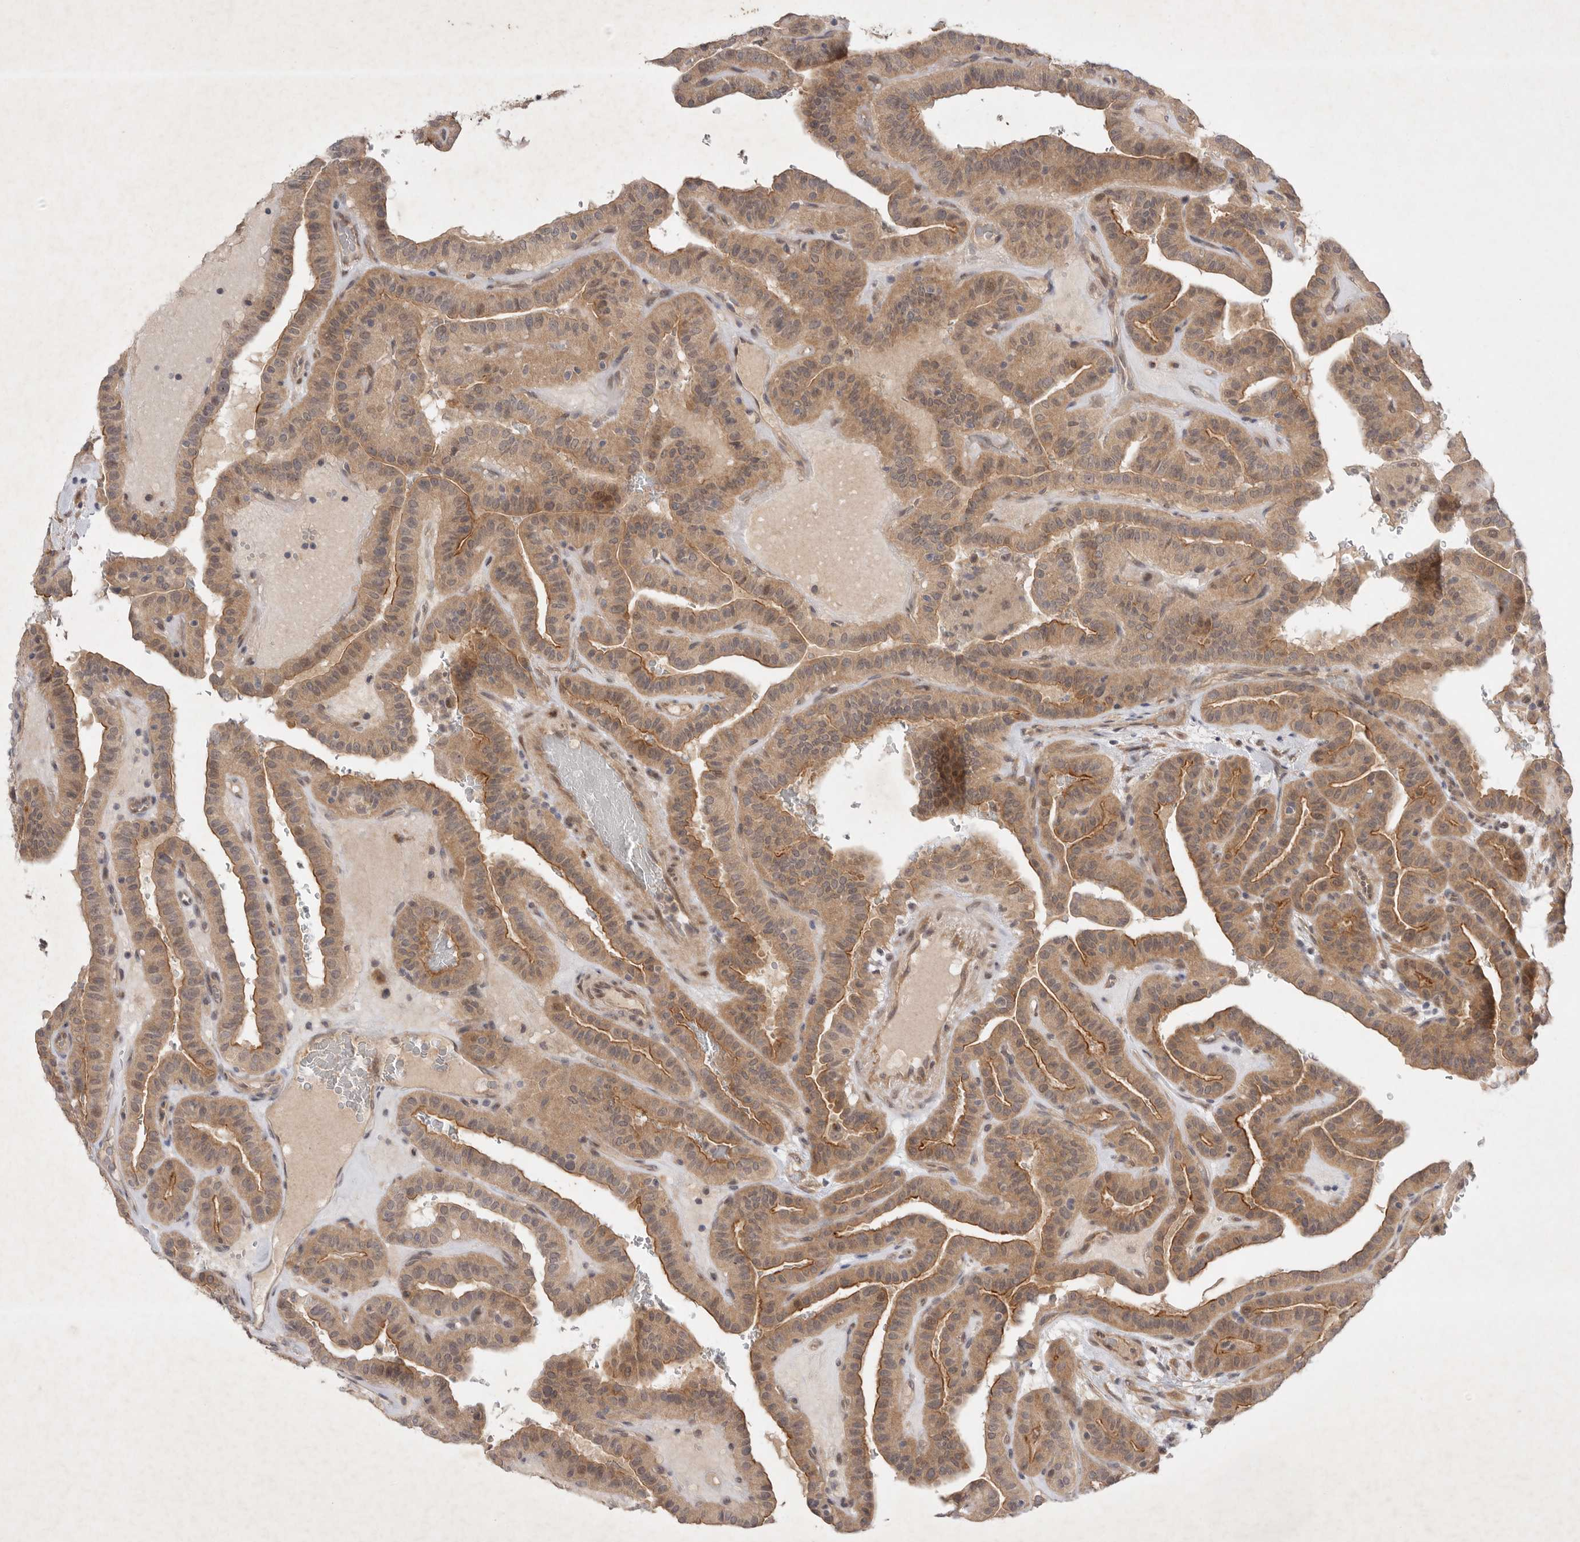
{"staining": {"intensity": "moderate", "quantity": ">75%", "location": "cytoplasmic/membranous"}, "tissue": "thyroid cancer", "cell_type": "Tumor cells", "image_type": "cancer", "snomed": [{"axis": "morphology", "description": "Papillary adenocarcinoma, NOS"}, {"axis": "topography", "description": "Thyroid gland"}], "caption": "Brown immunohistochemical staining in thyroid papillary adenocarcinoma shows moderate cytoplasmic/membranous staining in about >75% of tumor cells.", "gene": "PTPDC1", "patient": {"sex": "male", "age": 77}}